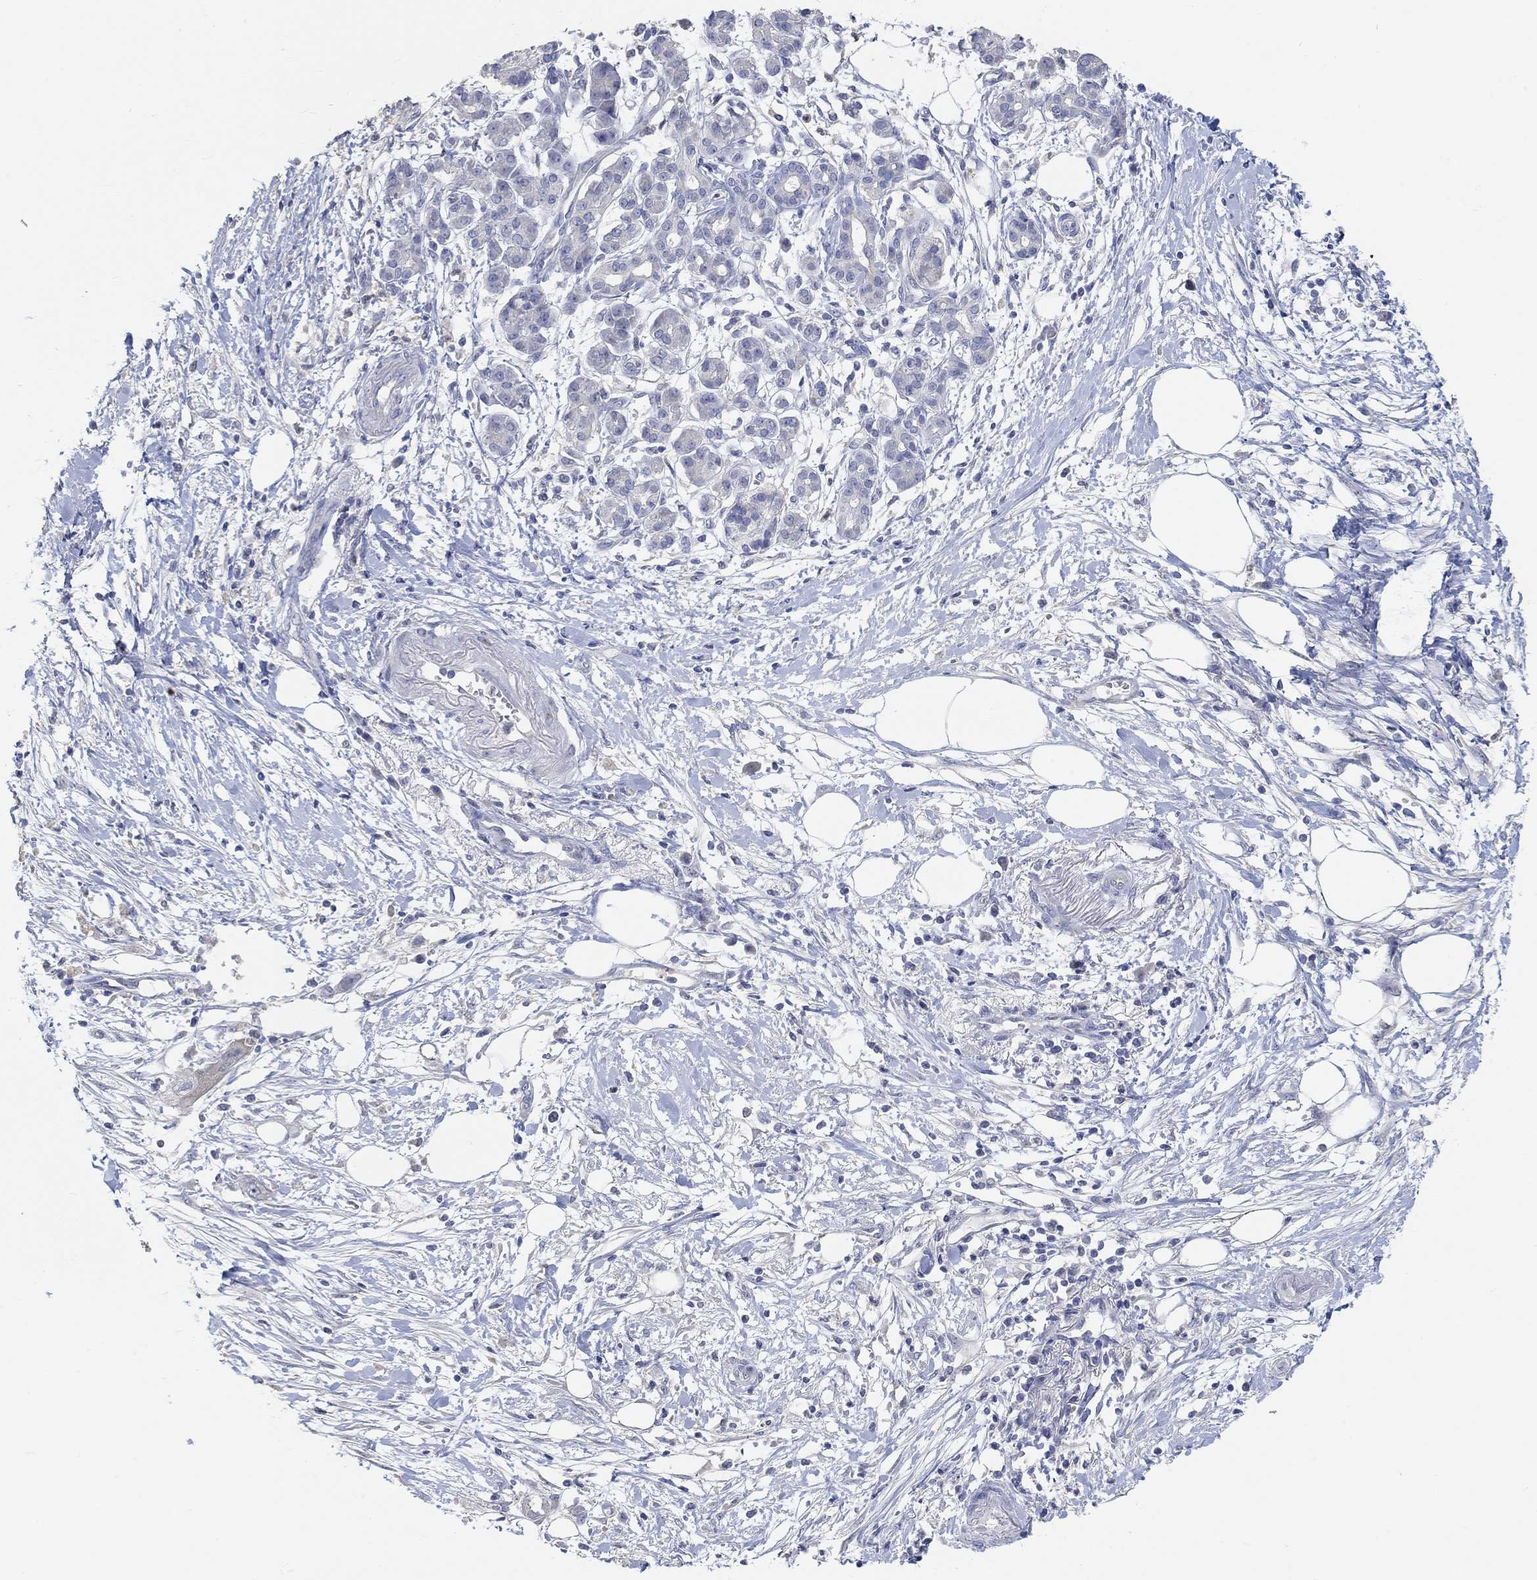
{"staining": {"intensity": "negative", "quantity": "none", "location": "none"}, "tissue": "pancreatic cancer", "cell_type": "Tumor cells", "image_type": "cancer", "snomed": [{"axis": "morphology", "description": "Adenocarcinoma, NOS"}, {"axis": "topography", "description": "Pancreas"}], "caption": "An image of pancreatic adenocarcinoma stained for a protein shows no brown staining in tumor cells.", "gene": "NLRP14", "patient": {"sex": "male", "age": 72}}